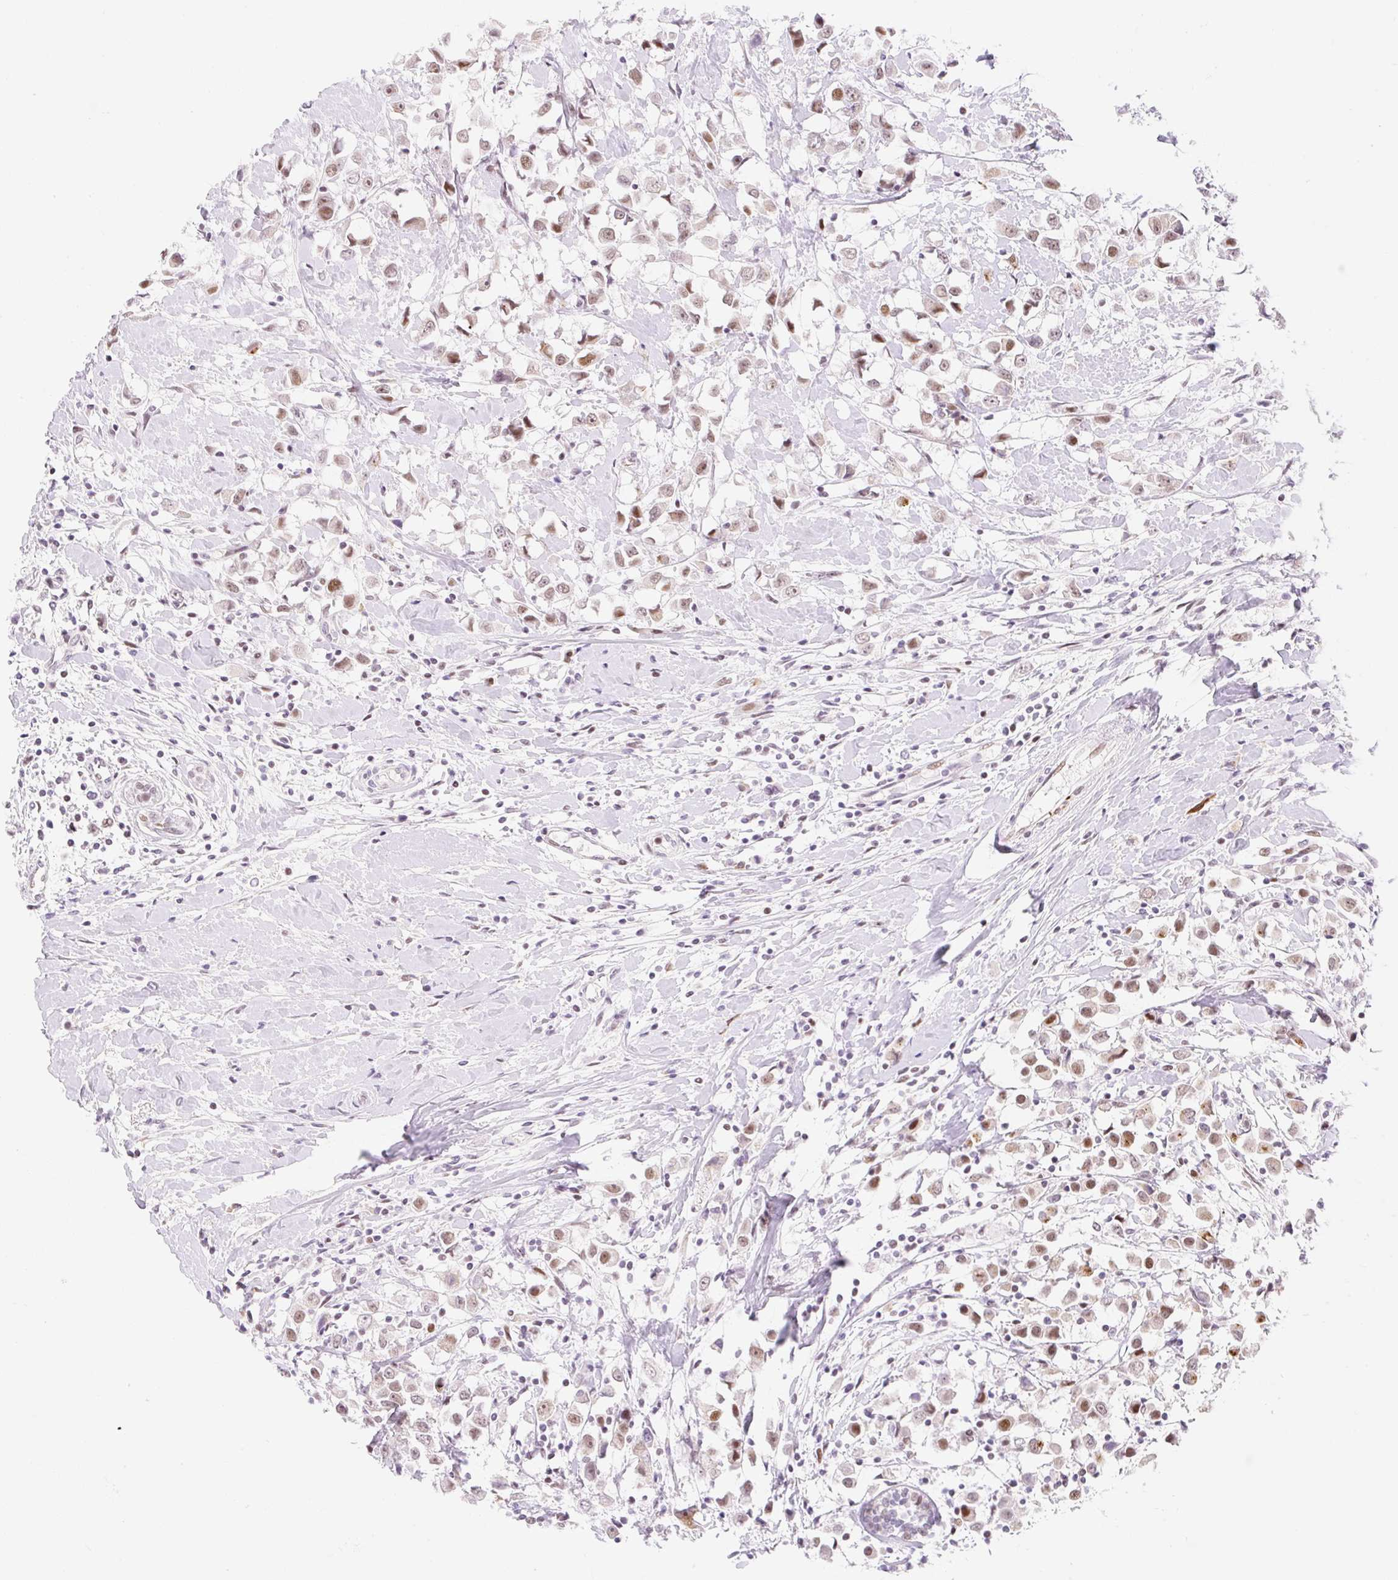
{"staining": {"intensity": "moderate", "quantity": ">75%", "location": "nuclear"}, "tissue": "breast cancer", "cell_type": "Tumor cells", "image_type": "cancer", "snomed": [{"axis": "morphology", "description": "Duct carcinoma"}, {"axis": "topography", "description": "Breast"}], "caption": "This is a photomicrograph of immunohistochemistry (IHC) staining of breast cancer, which shows moderate positivity in the nuclear of tumor cells.", "gene": "H2BW1", "patient": {"sex": "female", "age": 61}}